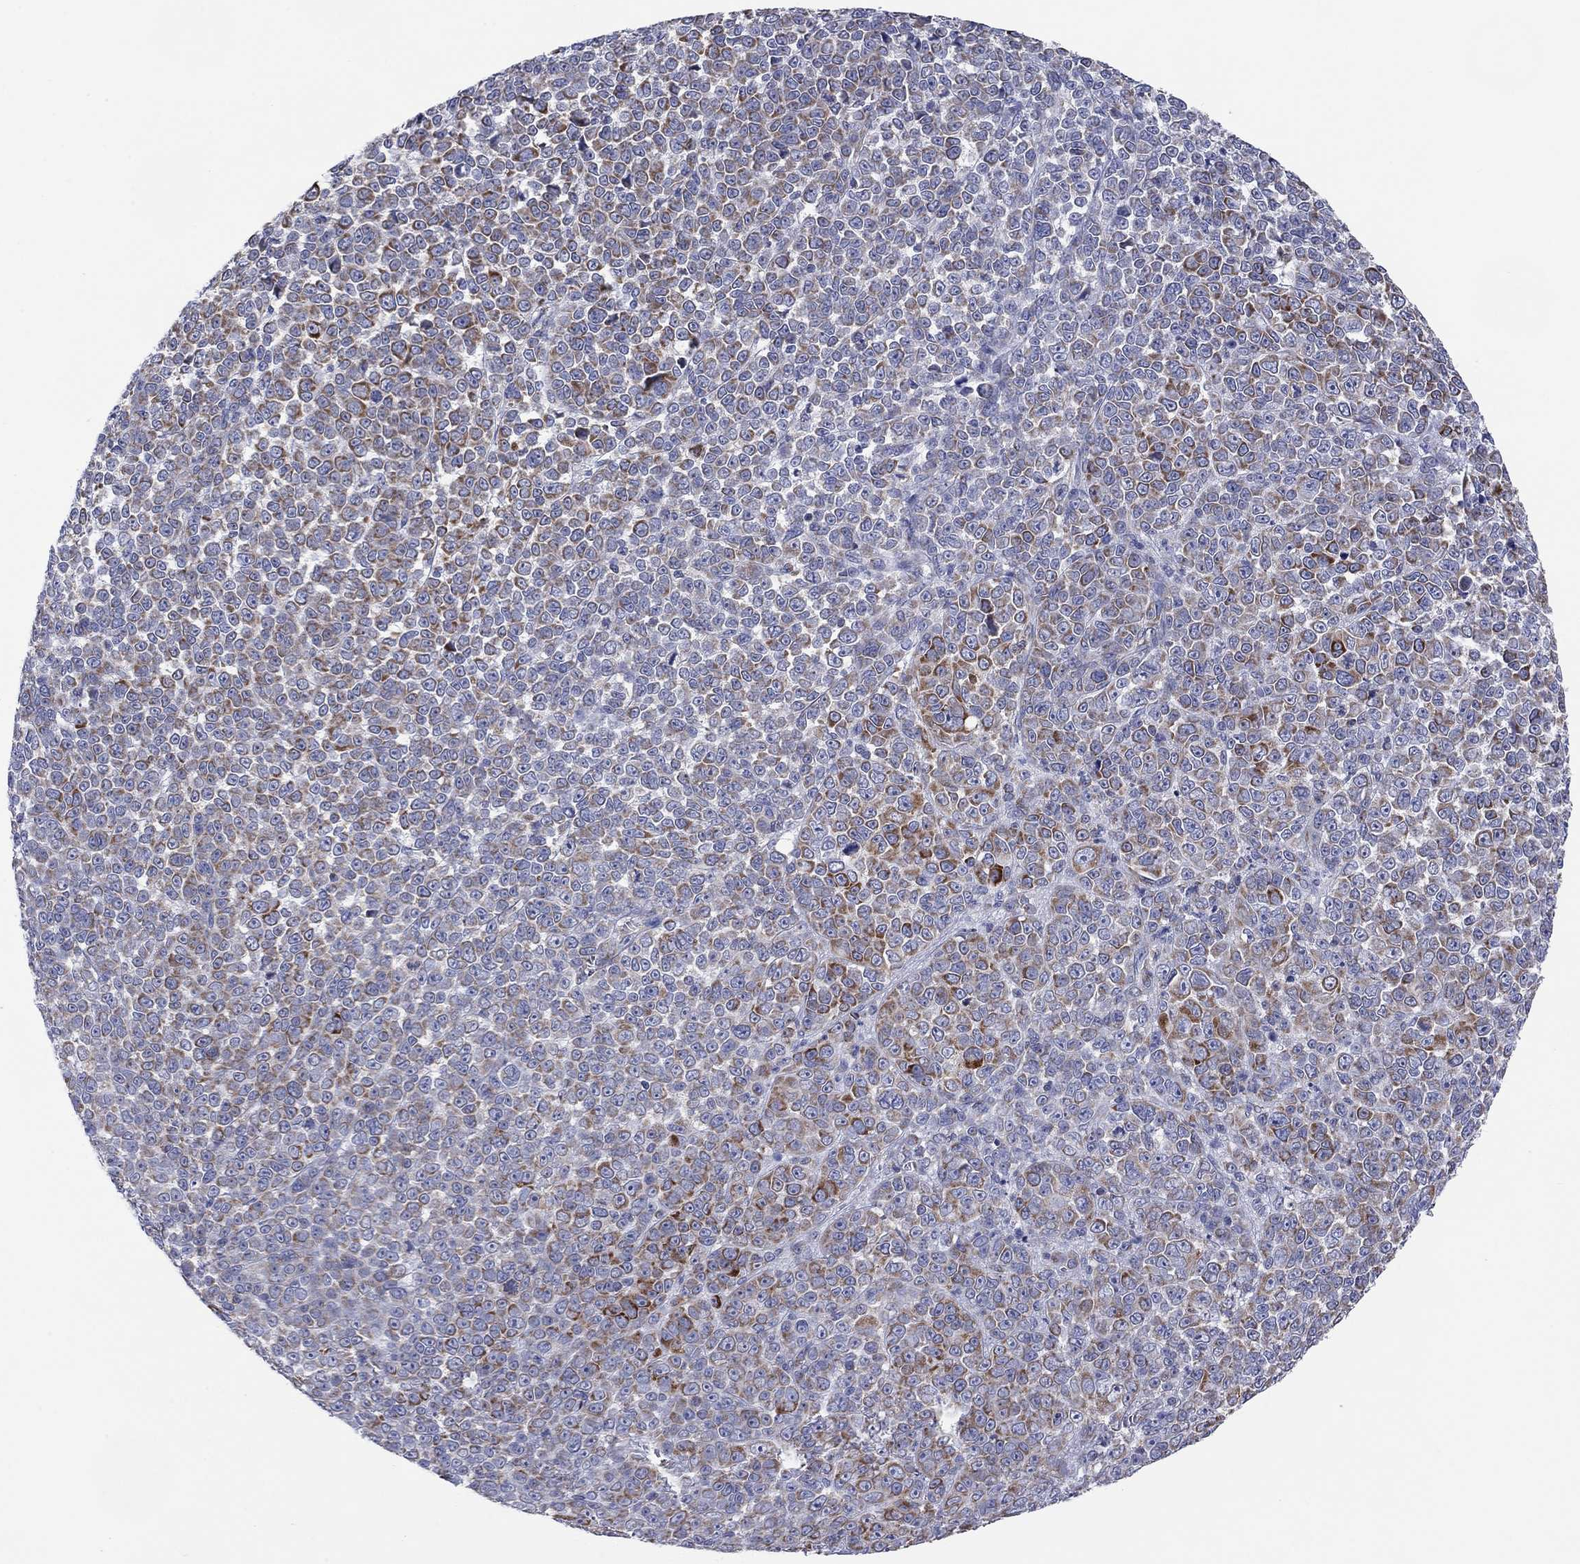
{"staining": {"intensity": "strong", "quantity": "<25%", "location": "cytoplasmic/membranous"}, "tissue": "melanoma", "cell_type": "Tumor cells", "image_type": "cancer", "snomed": [{"axis": "morphology", "description": "Malignant melanoma, NOS"}, {"axis": "topography", "description": "Skin"}], "caption": "The immunohistochemical stain highlights strong cytoplasmic/membranous staining in tumor cells of melanoma tissue.", "gene": "MGST3", "patient": {"sex": "female", "age": 95}}